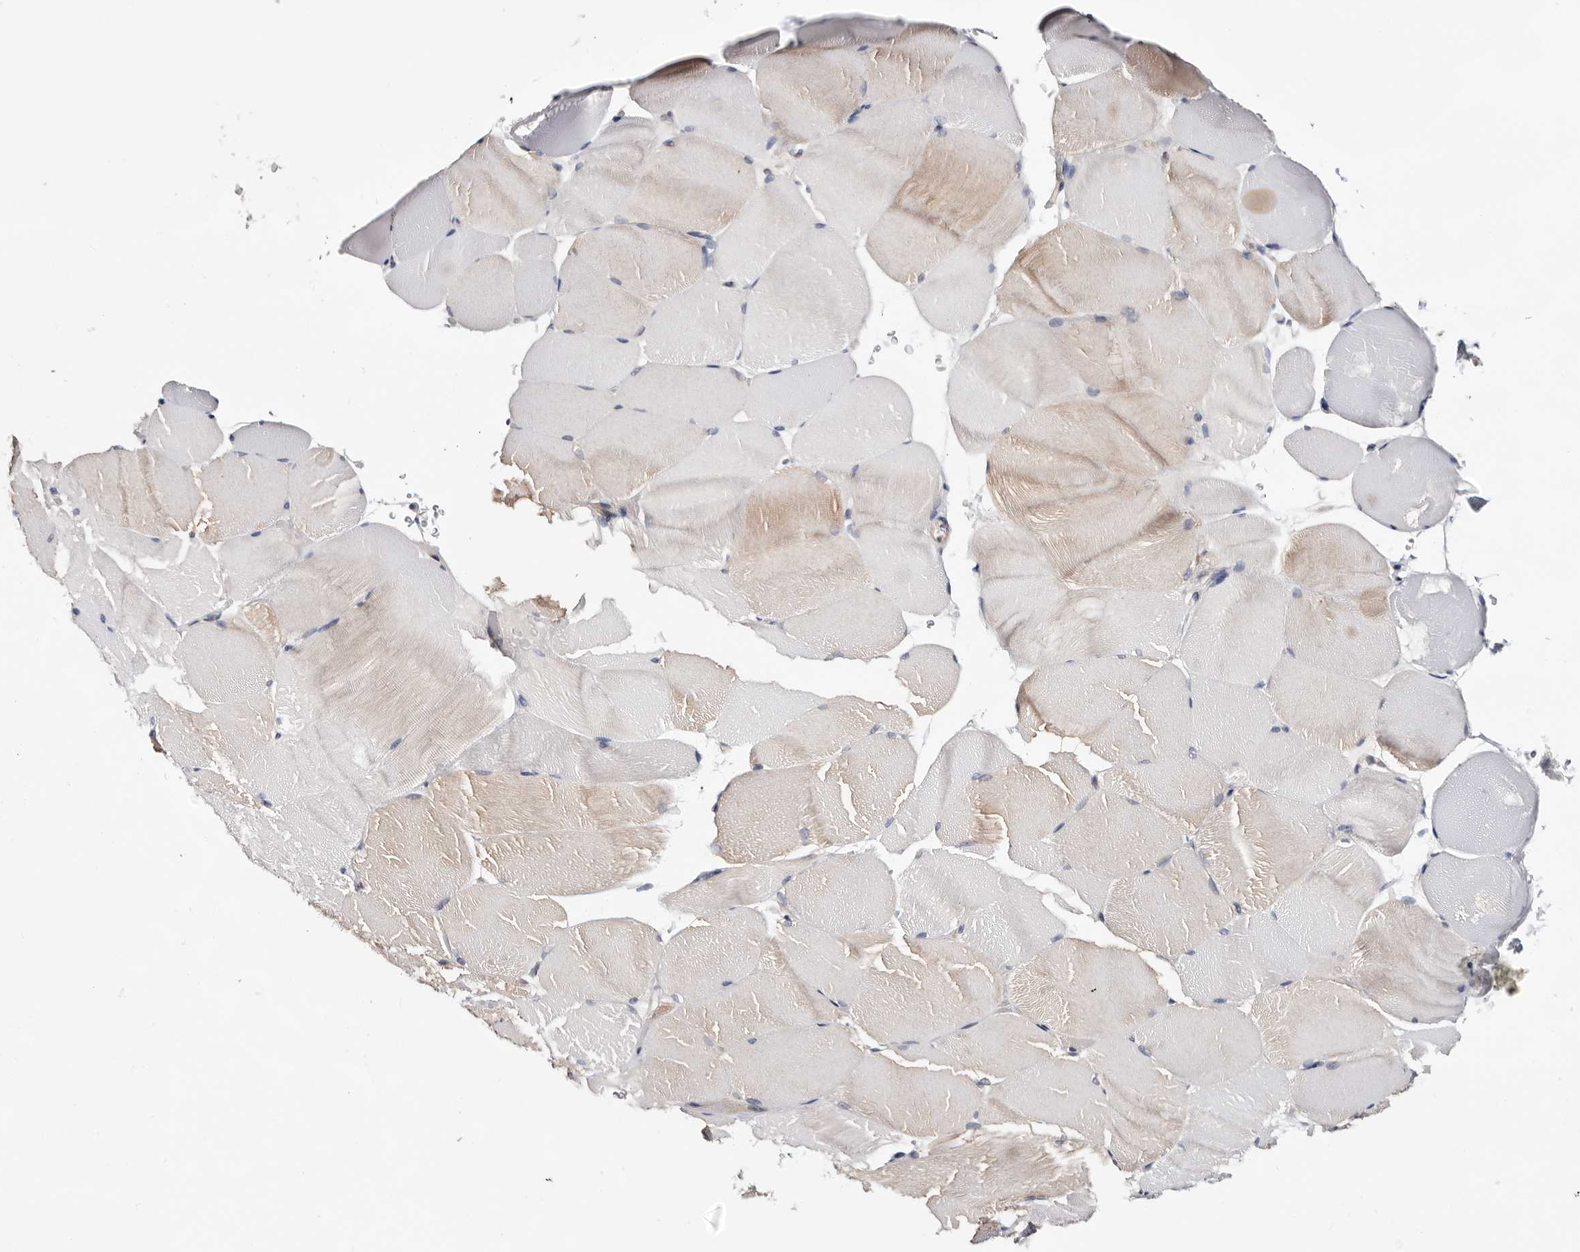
{"staining": {"intensity": "weak", "quantity": "25%-75%", "location": "cytoplasmic/membranous"}, "tissue": "skeletal muscle", "cell_type": "Myocytes", "image_type": "normal", "snomed": [{"axis": "morphology", "description": "Normal tissue, NOS"}, {"axis": "topography", "description": "Skeletal muscle"}, {"axis": "topography", "description": "Parathyroid gland"}], "caption": "DAB (3,3'-diaminobenzidine) immunohistochemical staining of unremarkable skeletal muscle demonstrates weak cytoplasmic/membranous protein expression in approximately 25%-75% of myocytes. The protein is stained brown, and the nuclei are stained in blue (DAB (3,3'-diaminobenzidine) IHC with brightfield microscopy, high magnification).", "gene": "TP53I3", "patient": {"sex": "female", "age": 37}}